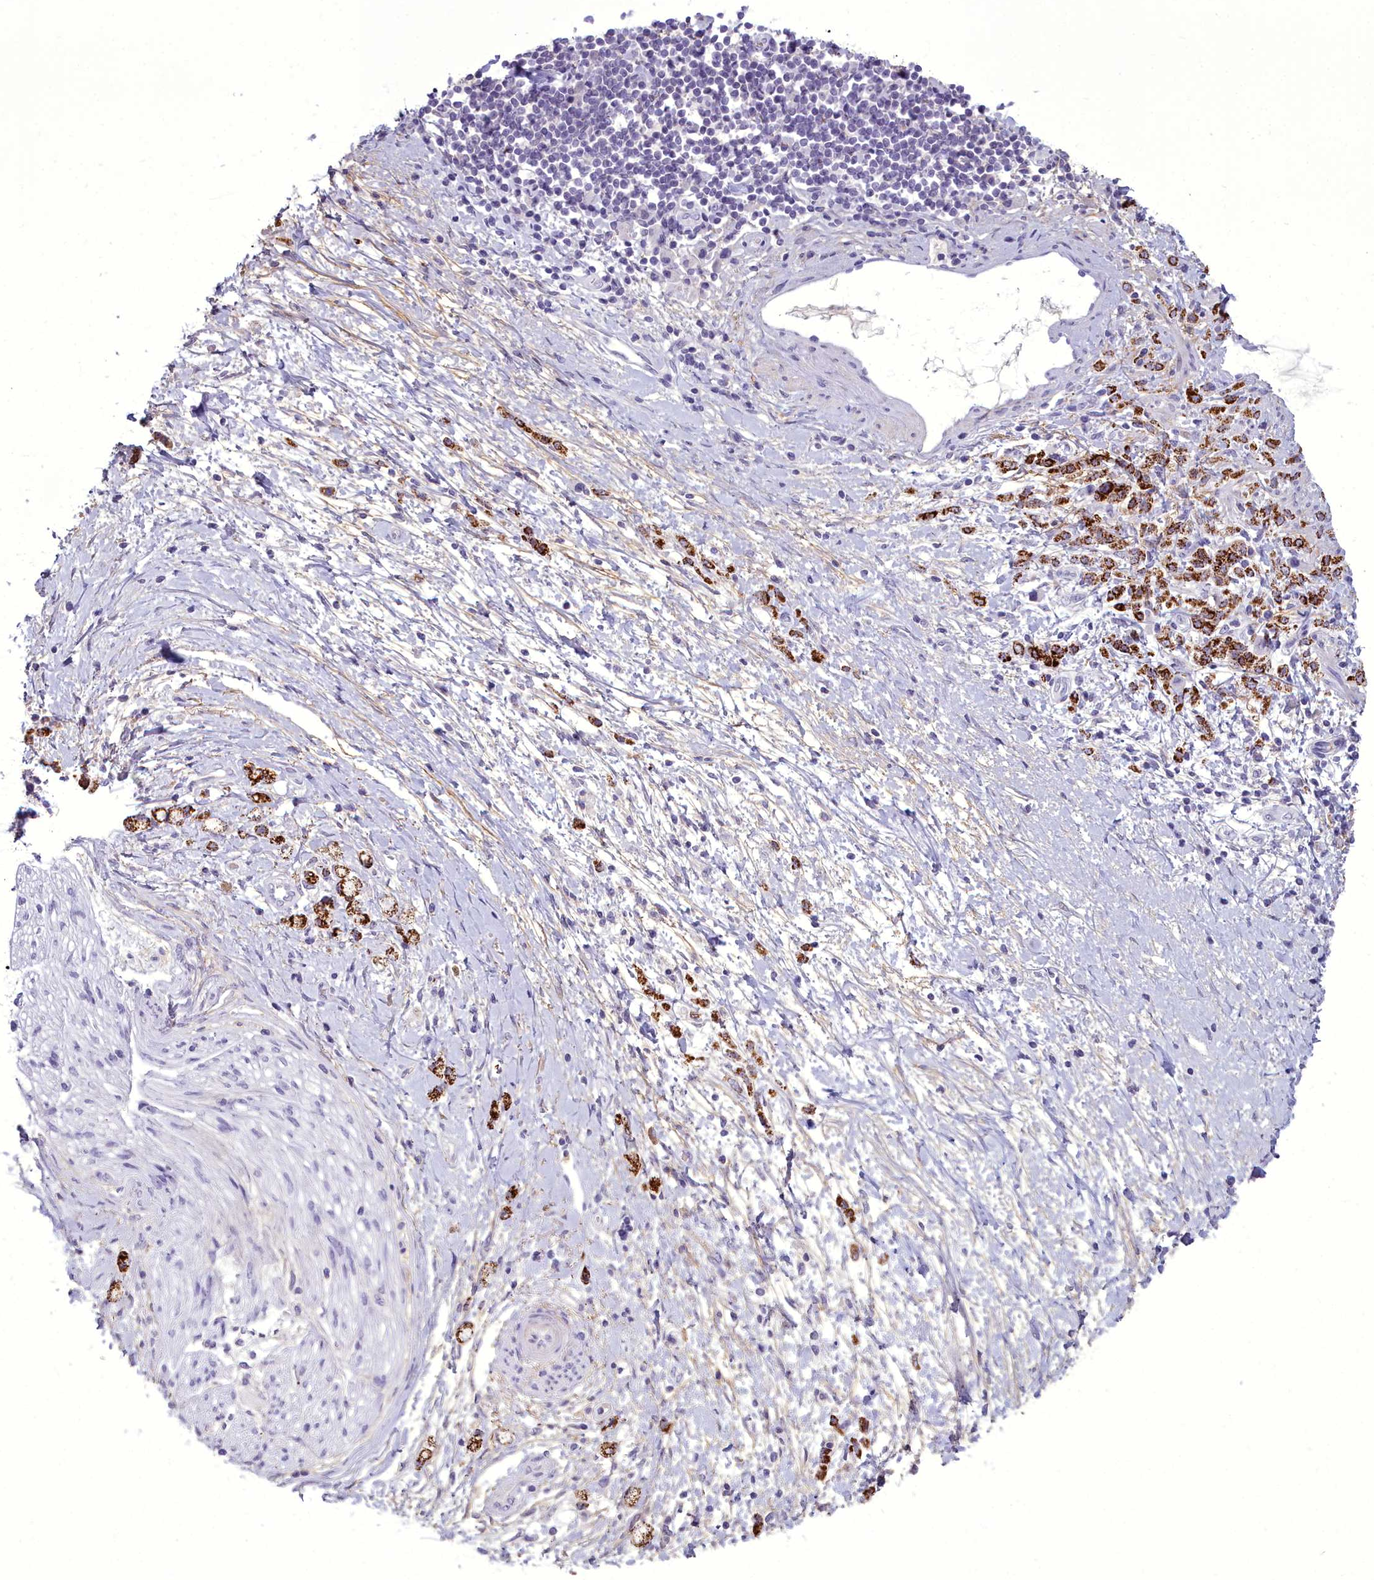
{"staining": {"intensity": "strong", "quantity": "25%-75%", "location": "cytoplasmic/membranous"}, "tissue": "stomach cancer", "cell_type": "Tumor cells", "image_type": "cancer", "snomed": [{"axis": "morphology", "description": "Adenocarcinoma, NOS"}, {"axis": "topography", "description": "Stomach"}], "caption": "Stomach adenocarcinoma stained with immunohistochemistry (IHC) displays strong cytoplasmic/membranous staining in approximately 25%-75% of tumor cells.", "gene": "OSTN", "patient": {"sex": "female", "age": 60}}